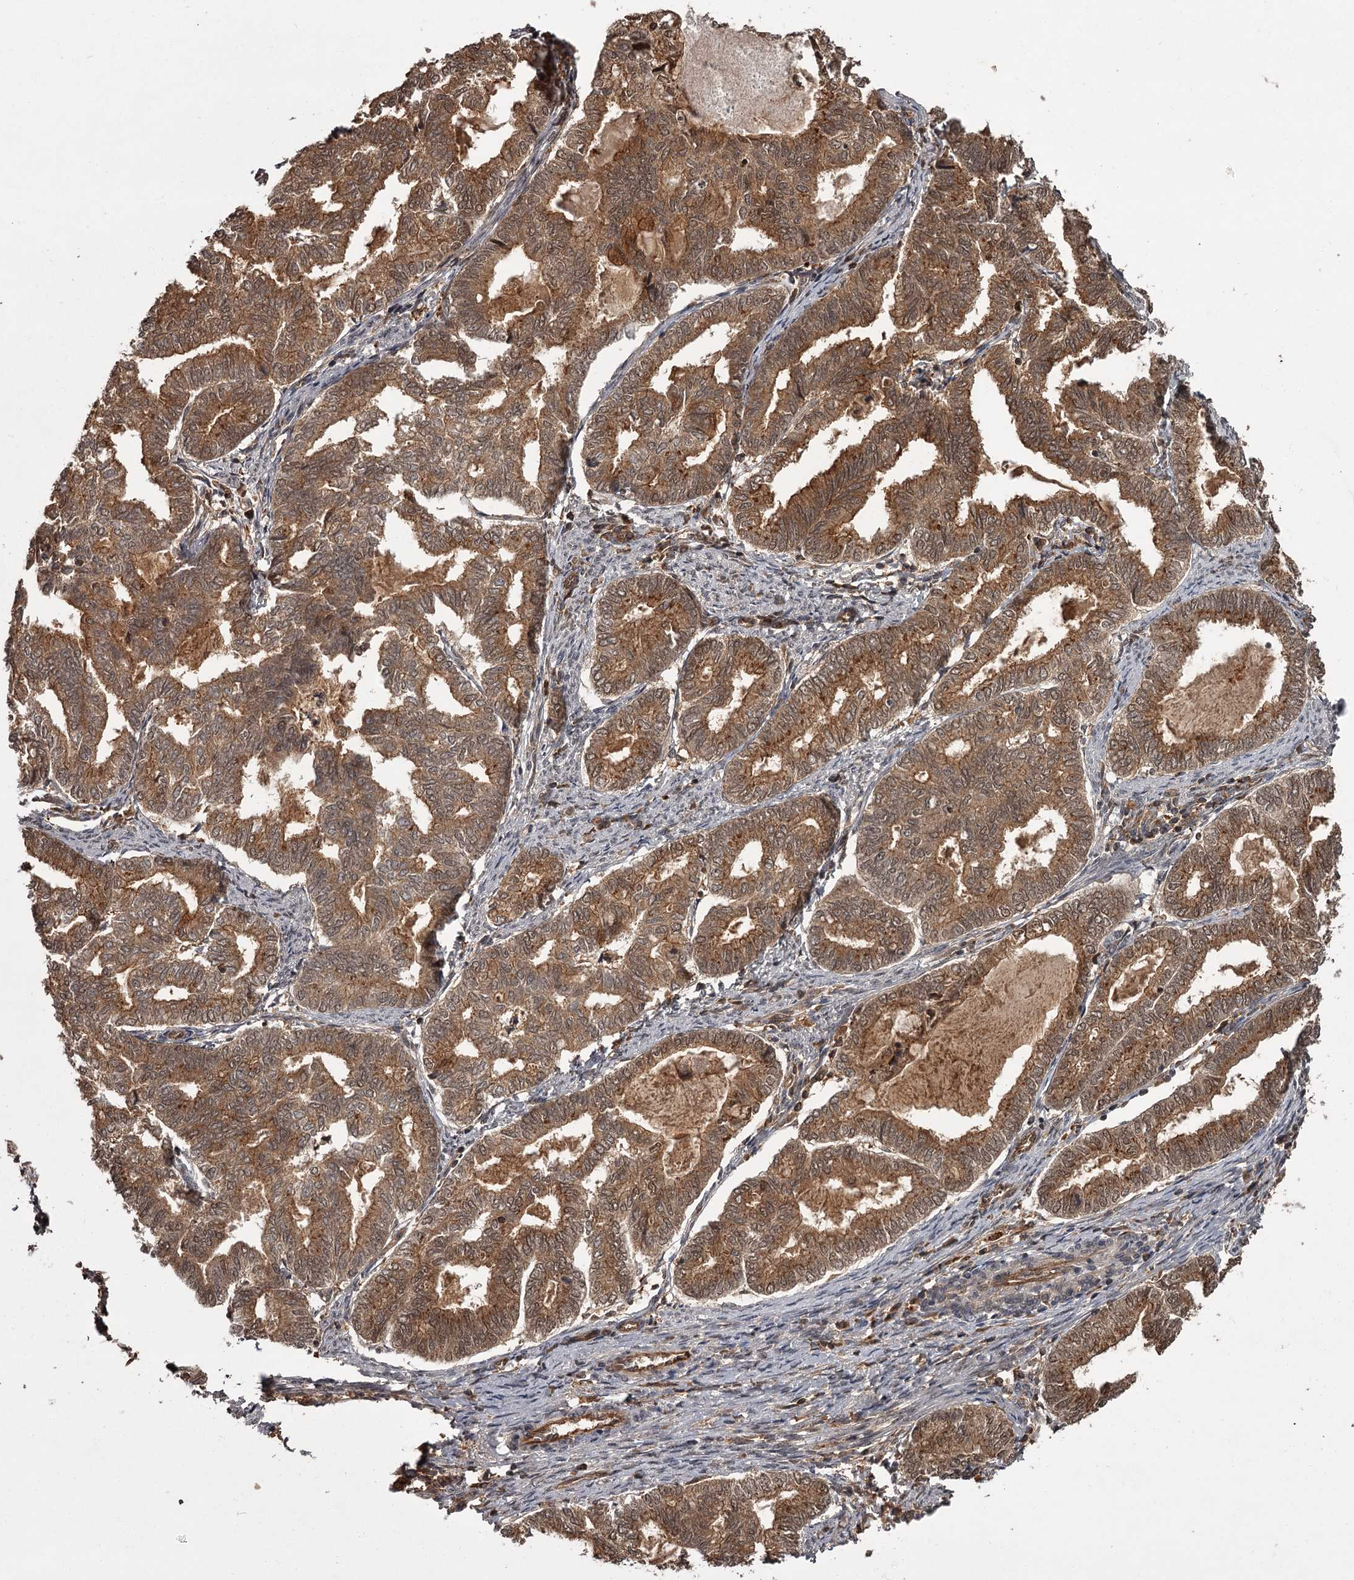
{"staining": {"intensity": "moderate", "quantity": ">75%", "location": "cytoplasmic/membranous"}, "tissue": "endometrial cancer", "cell_type": "Tumor cells", "image_type": "cancer", "snomed": [{"axis": "morphology", "description": "Adenocarcinoma, NOS"}, {"axis": "topography", "description": "Endometrium"}], "caption": "A photomicrograph of human endometrial cancer stained for a protein reveals moderate cytoplasmic/membranous brown staining in tumor cells. (IHC, brightfield microscopy, high magnification).", "gene": "TBC1D23", "patient": {"sex": "female", "age": 79}}